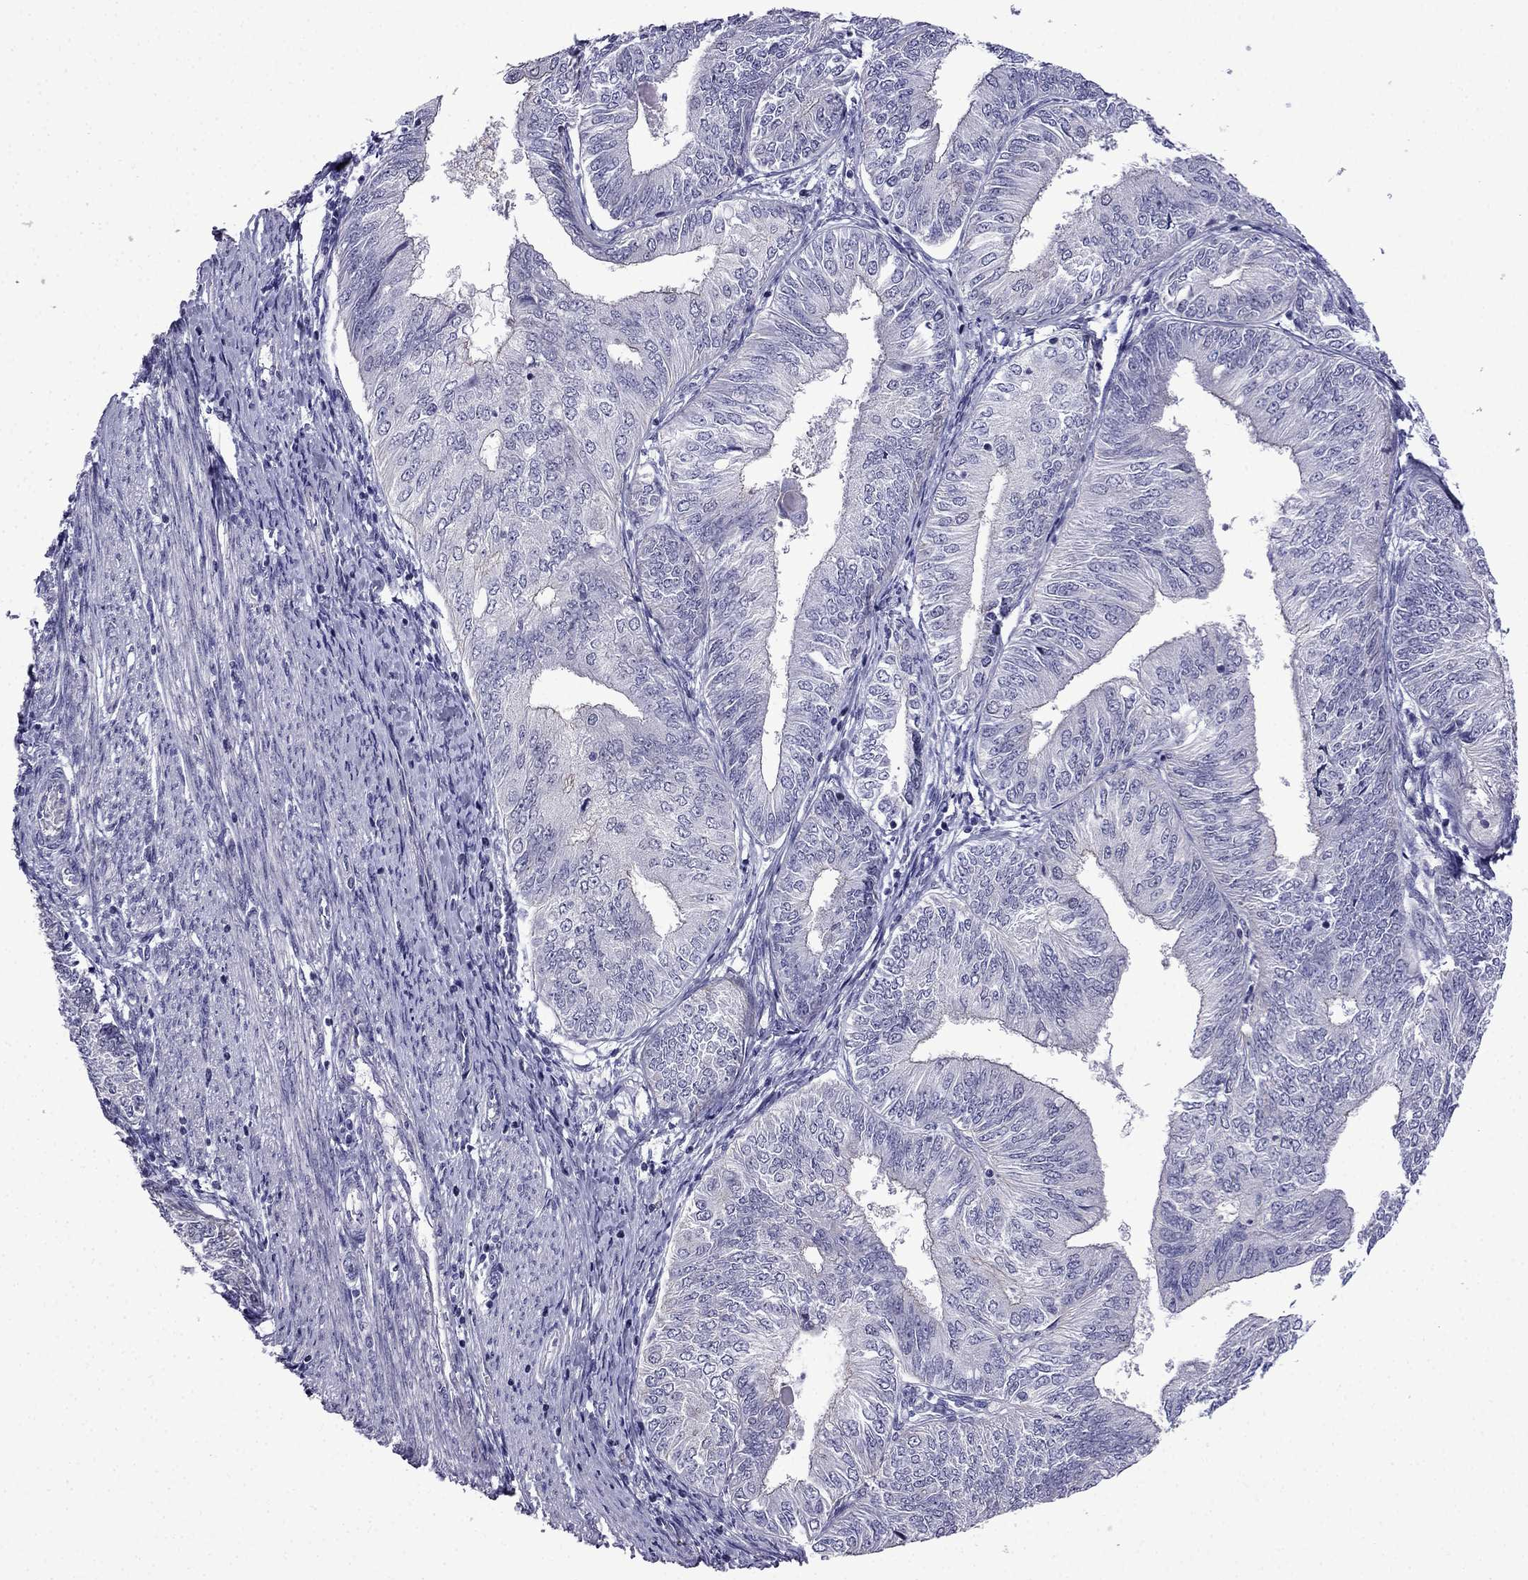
{"staining": {"intensity": "negative", "quantity": "none", "location": "none"}, "tissue": "endometrial cancer", "cell_type": "Tumor cells", "image_type": "cancer", "snomed": [{"axis": "morphology", "description": "Adenocarcinoma, NOS"}, {"axis": "topography", "description": "Endometrium"}], "caption": "Endometrial adenocarcinoma was stained to show a protein in brown. There is no significant staining in tumor cells.", "gene": "POM121L12", "patient": {"sex": "female", "age": 58}}